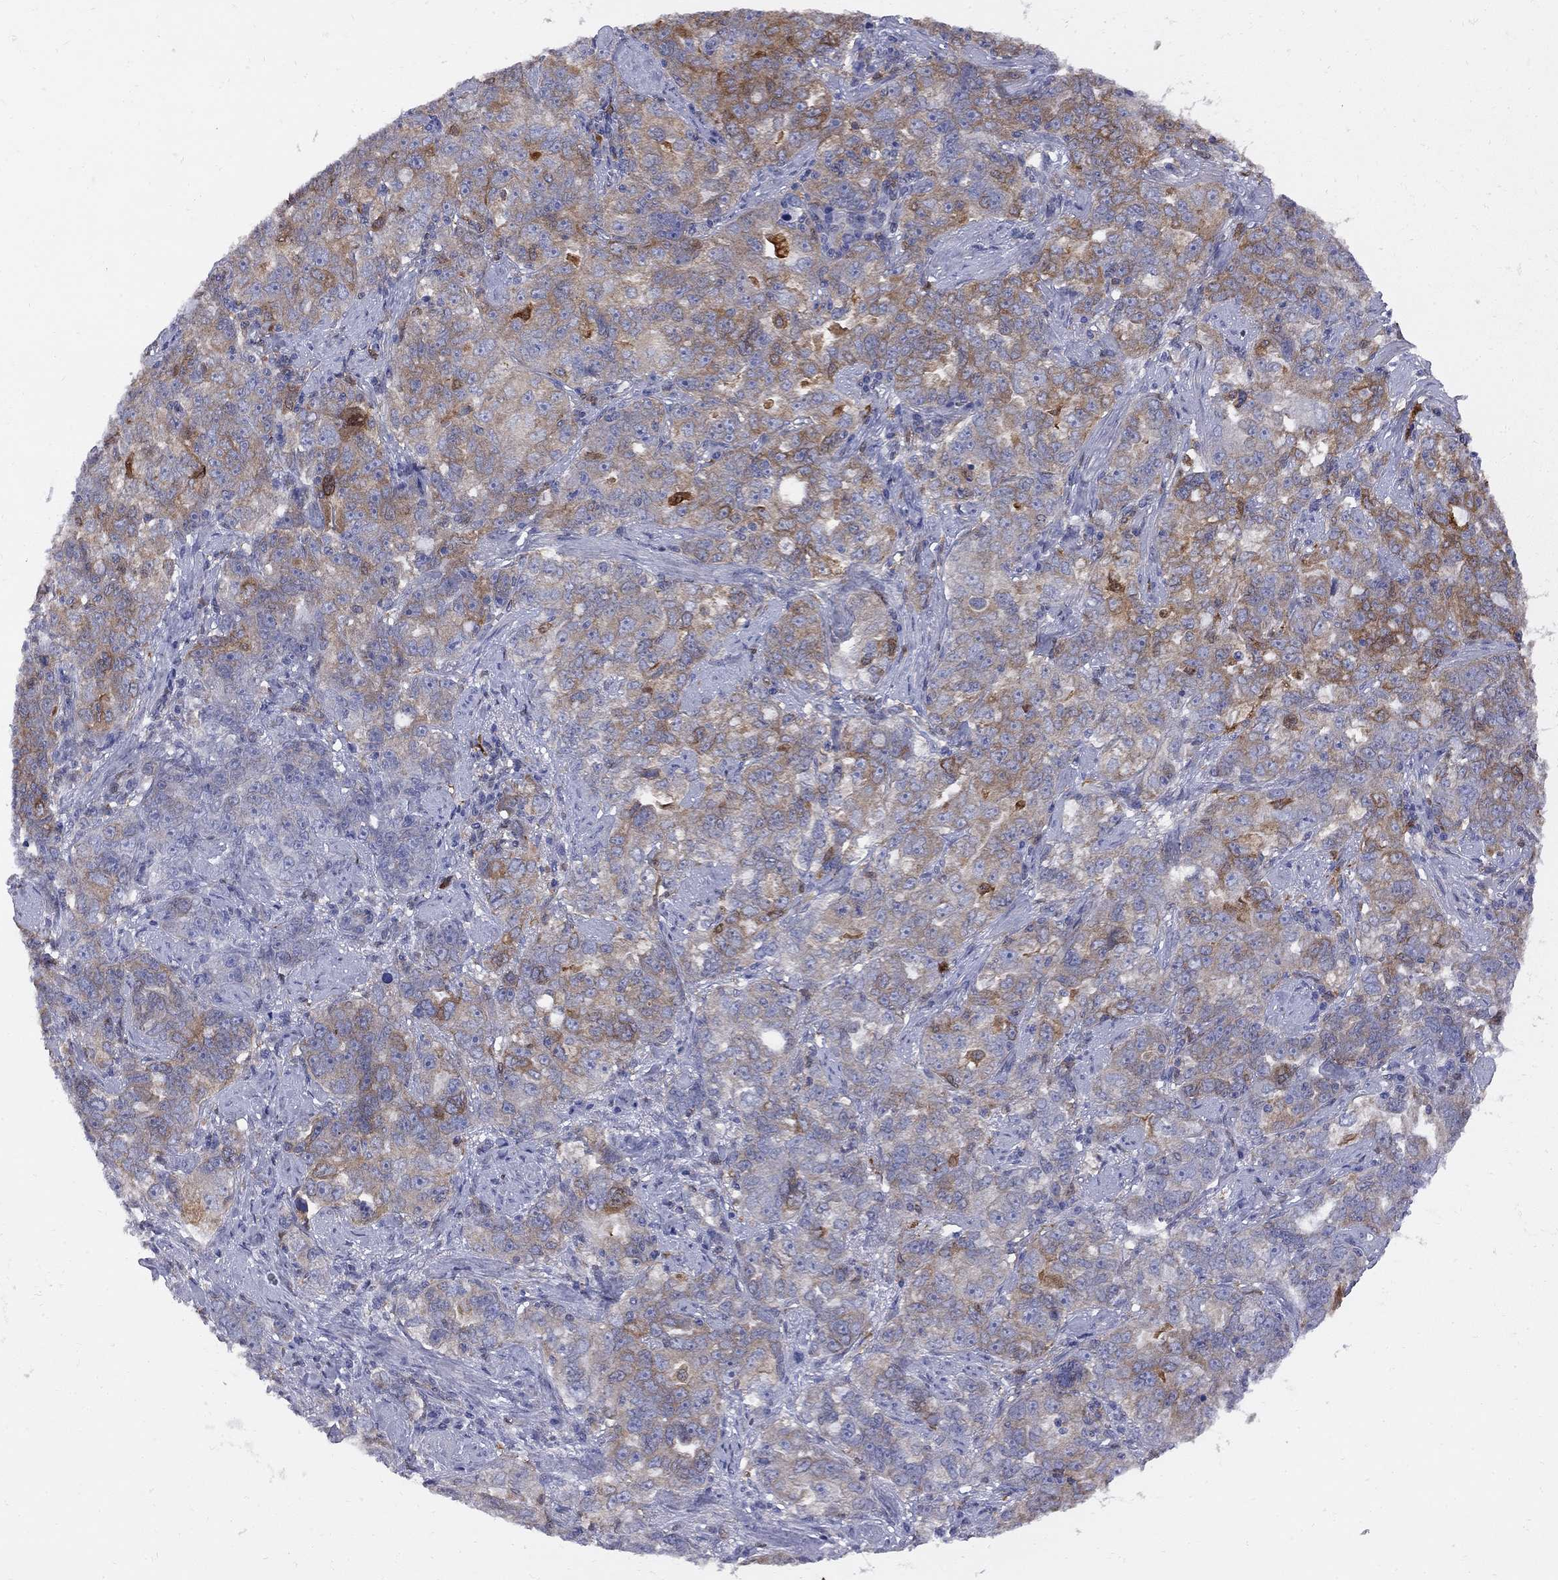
{"staining": {"intensity": "moderate", "quantity": "<25%", "location": "cytoplasmic/membranous"}, "tissue": "ovarian cancer", "cell_type": "Tumor cells", "image_type": "cancer", "snomed": [{"axis": "morphology", "description": "Cystadenocarcinoma, serous, NOS"}, {"axis": "topography", "description": "Ovary"}], "caption": "Brown immunohistochemical staining in human ovarian cancer (serous cystadenocarcinoma) shows moderate cytoplasmic/membranous staining in about <25% of tumor cells.", "gene": "MTHFR", "patient": {"sex": "female", "age": 51}}